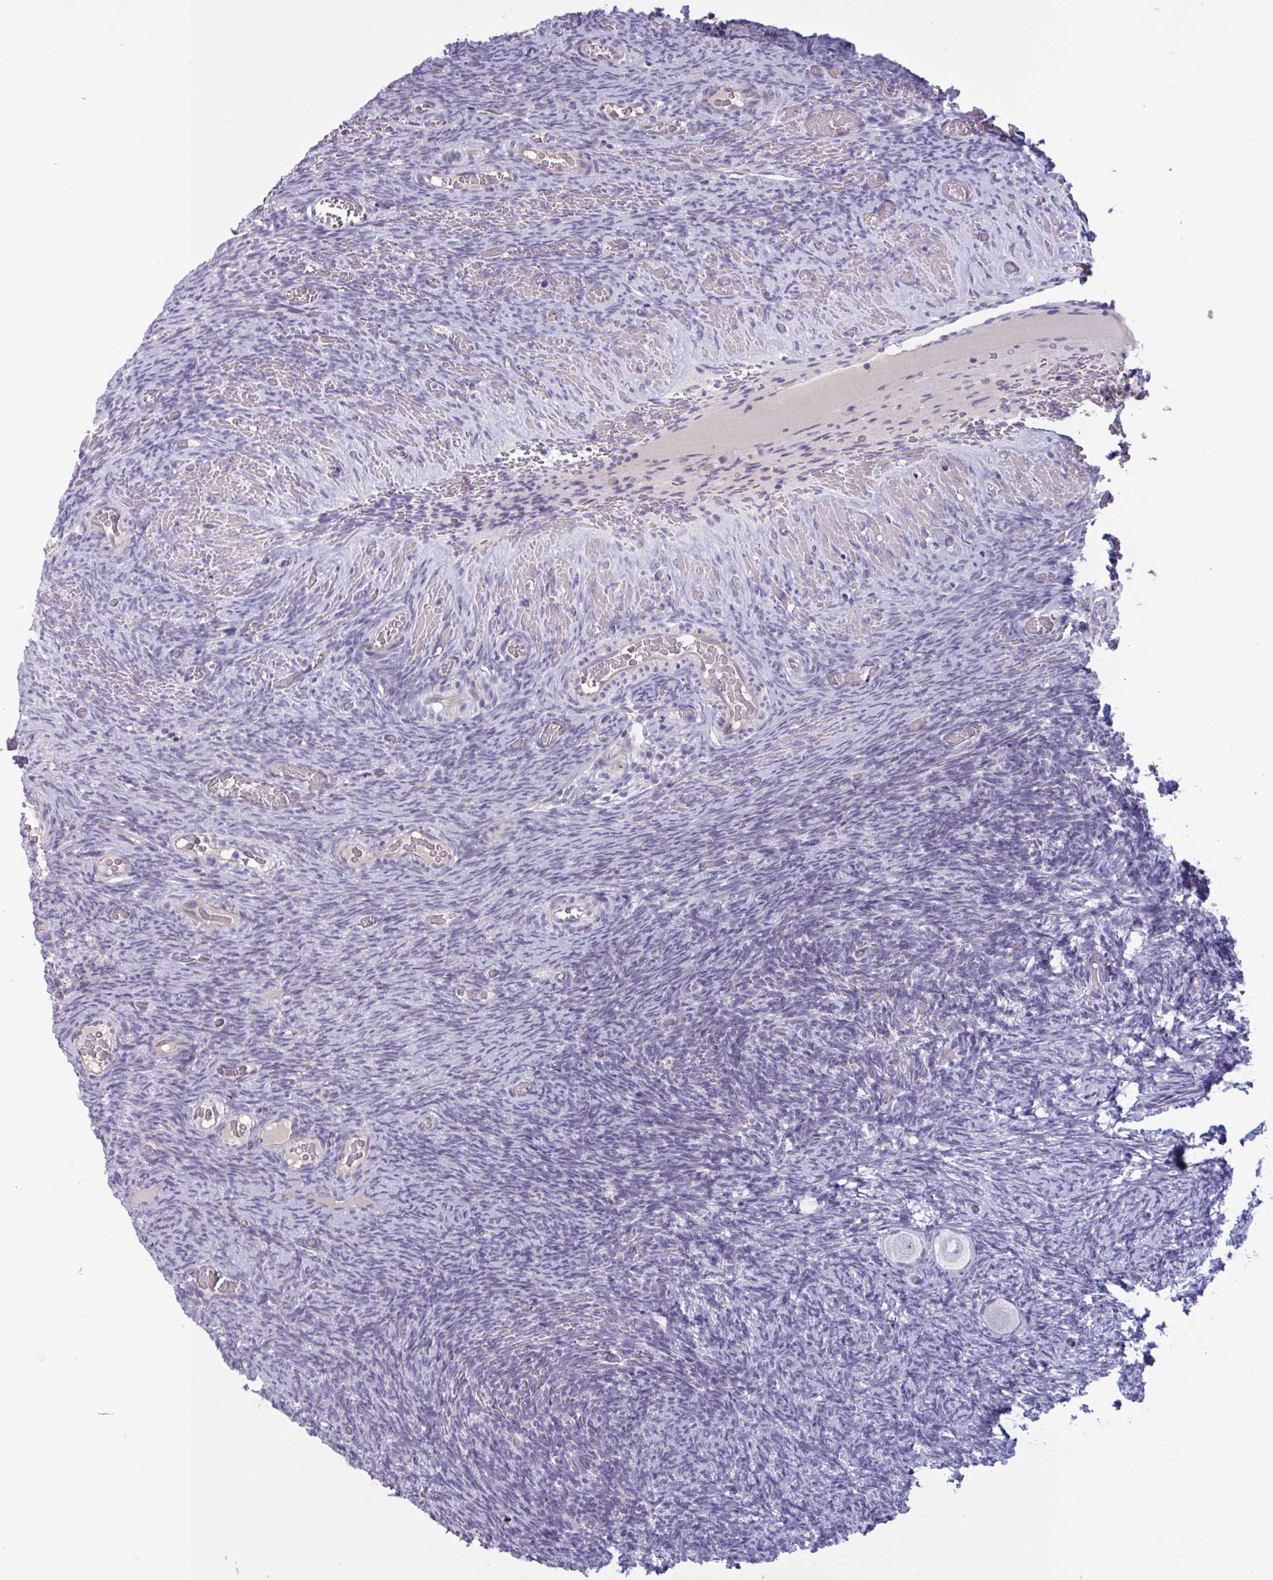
{"staining": {"intensity": "negative", "quantity": "none", "location": "none"}, "tissue": "ovary", "cell_type": "Follicle cells", "image_type": "normal", "snomed": [{"axis": "morphology", "description": "Normal tissue, NOS"}, {"axis": "topography", "description": "Ovary"}], "caption": "IHC histopathology image of unremarkable human ovary stained for a protein (brown), which exhibits no expression in follicle cells. The staining is performed using DAB (3,3'-diaminobenzidine) brown chromogen with nuclei counter-stained in using hematoxylin.", "gene": "OR1L3", "patient": {"sex": "female", "age": 34}}